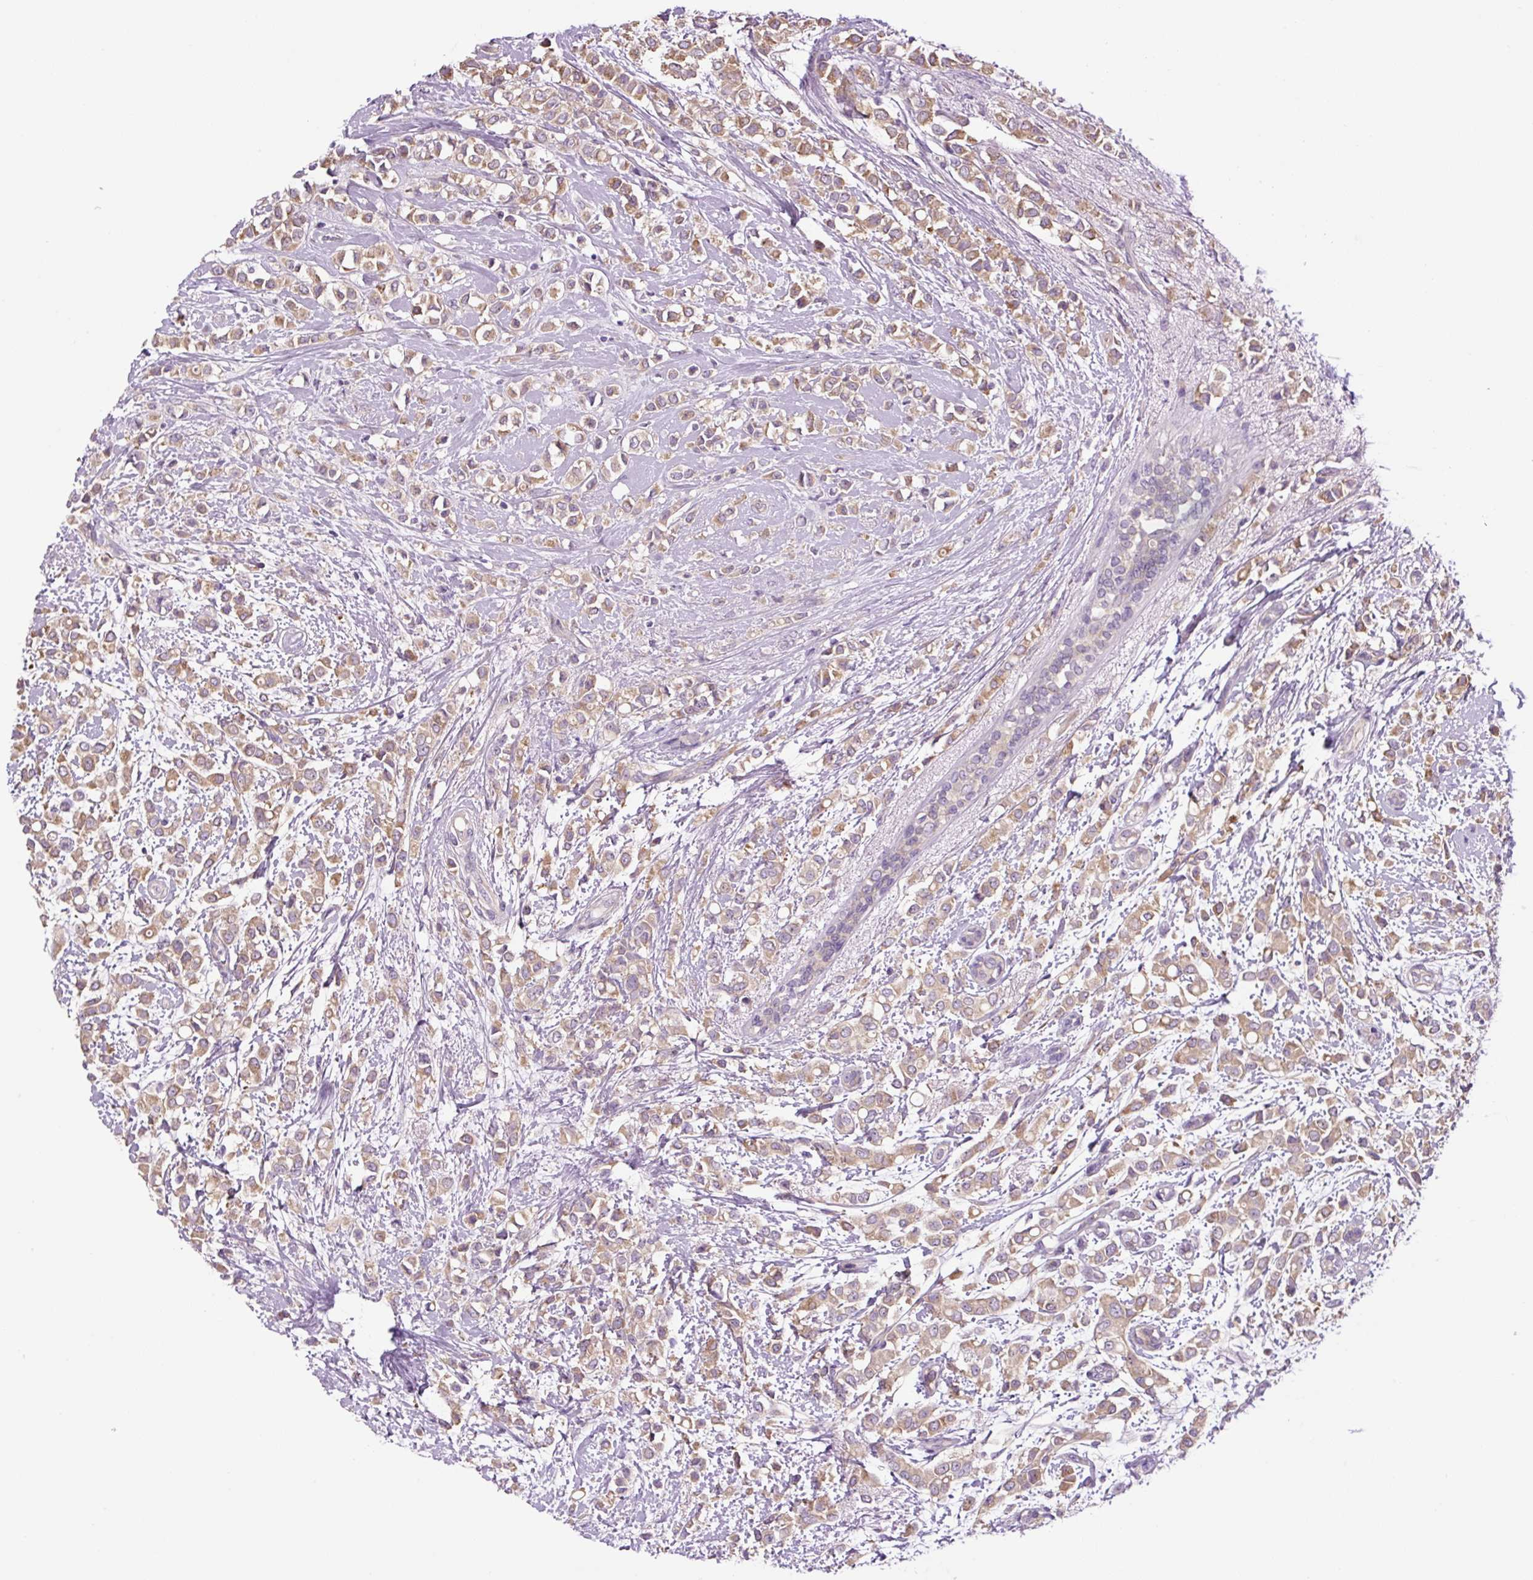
{"staining": {"intensity": "moderate", "quantity": ">75%", "location": "cytoplasmic/membranous"}, "tissue": "breast cancer", "cell_type": "Tumor cells", "image_type": "cancer", "snomed": [{"axis": "morphology", "description": "Lobular carcinoma"}, {"axis": "topography", "description": "Breast"}], "caption": "Protein expression analysis of lobular carcinoma (breast) exhibits moderate cytoplasmic/membranous staining in approximately >75% of tumor cells.", "gene": "GORASP1", "patient": {"sex": "female", "age": 68}}